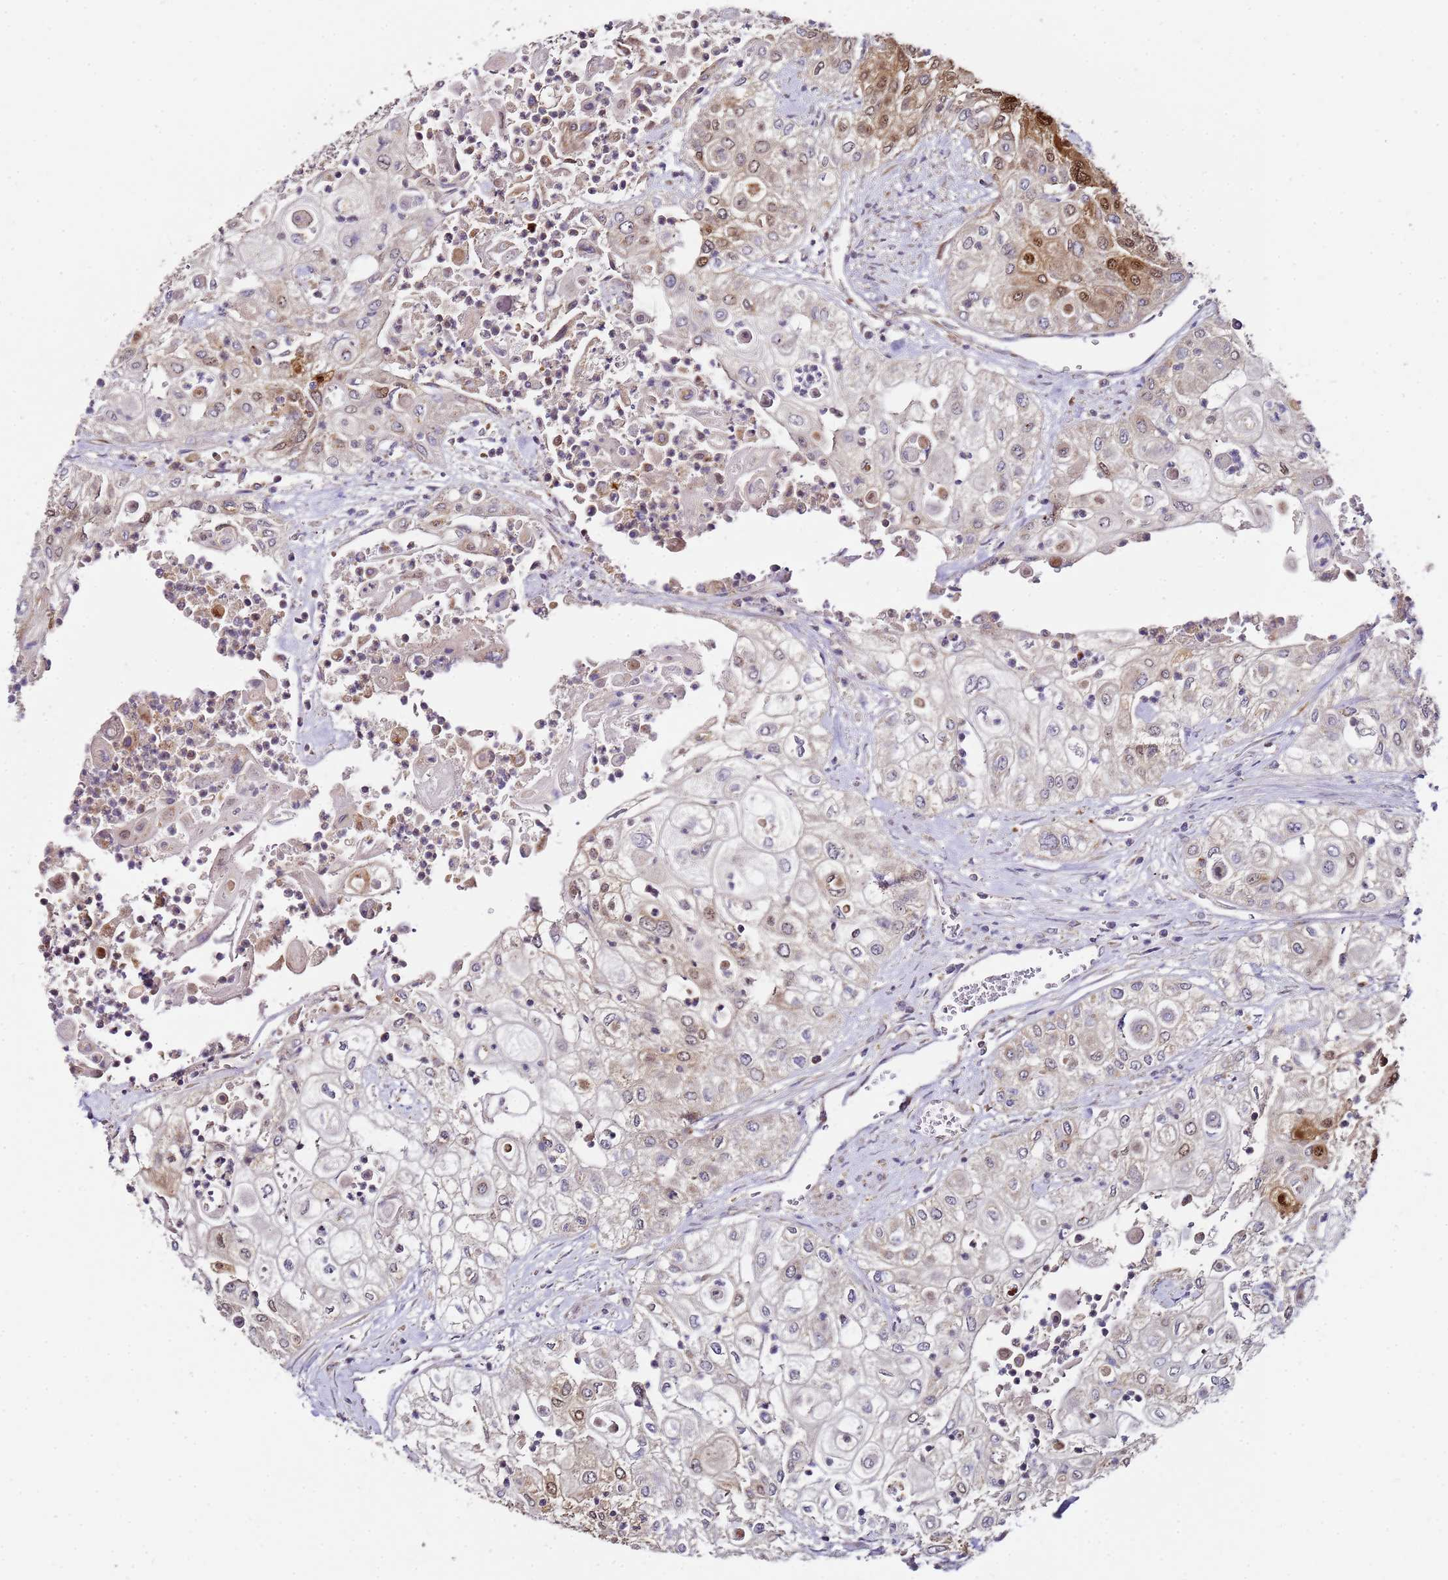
{"staining": {"intensity": "moderate", "quantity": "<25%", "location": "cytoplasmic/membranous,nuclear"}, "tissue": "urothelial cancer", "cell_type": "Tumor cells", "image_type": "cancer", "snomed": [{"axis": "morphology", "description": "Urothelial carcinoma, High grade"}, {"axis": "topography", "description": "Urinary bladder"}], "caption": "High-magnification brightfield microscopy of urothelial cancer stained with DAB (brown) and counterstained with hematoxylin (blue). tumor cells exhibit moderate cytoplasmic/membranous and nuclear positivity is seen in approximately<25% of cells.", "gene": "MRPL49", "patient": {"sex": "female", "age": 79}}